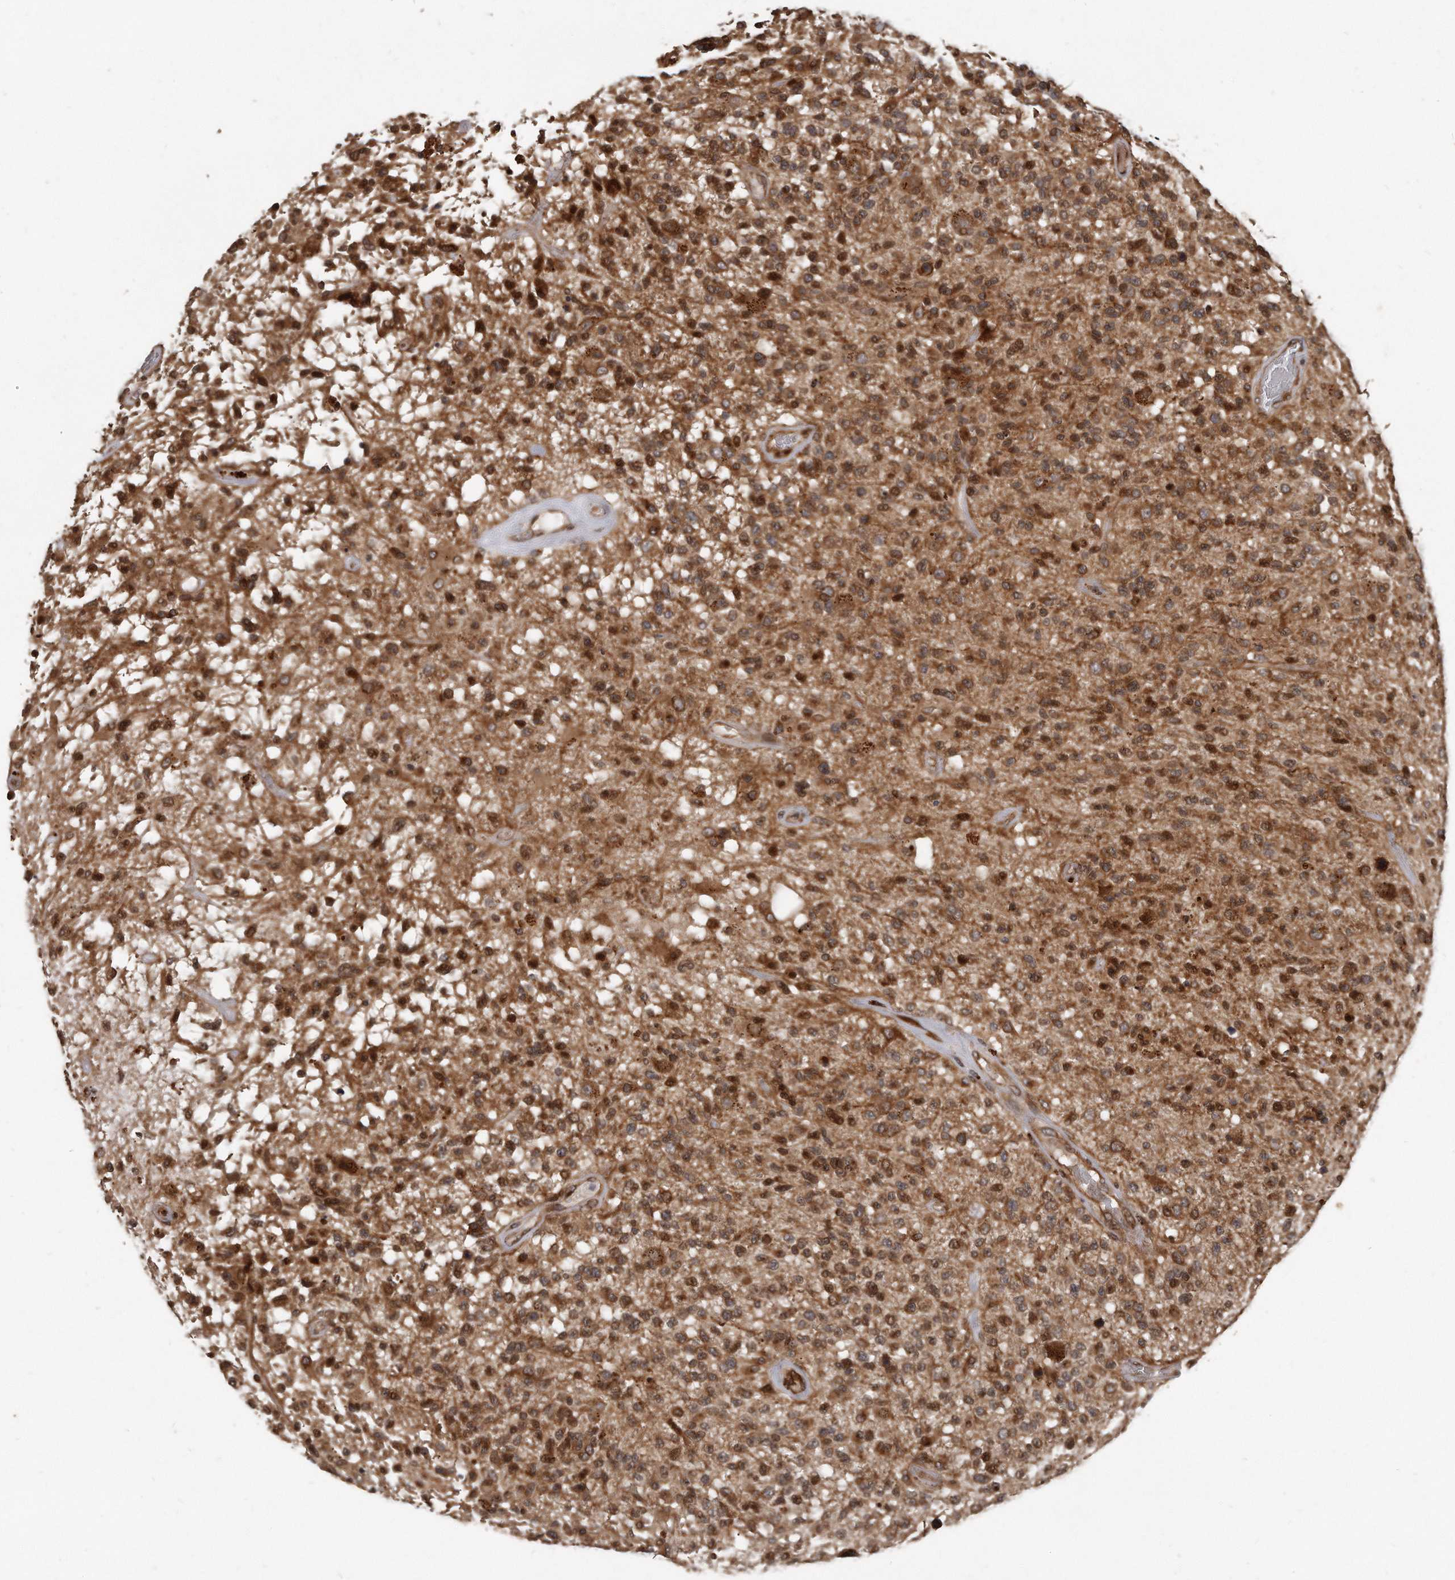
{"staining": {"intensity": "strong", "quantity": ">75%", "location": "cytoplasmic/membranous,nuclear"}, "tissue": "glioma", "cell_type": "Tumor cells", "image_type": "cancer", "snomed": [{"axis": "morphology", "description": "Glioma, malignant, High grade"}, {"axis": "morphology", "description": "Glioblastoma, NOS"}, {"axis": "topography", "description": "Brain"}], "caption": "Human high-grade glioma (malignant) stained with a brown dye displays strong cytoplasmic/membranous and nuclear positive expression in about >75% of tumor cells.", "gene": "GCH1", "patient": {"sex": "male", "age": 60}}